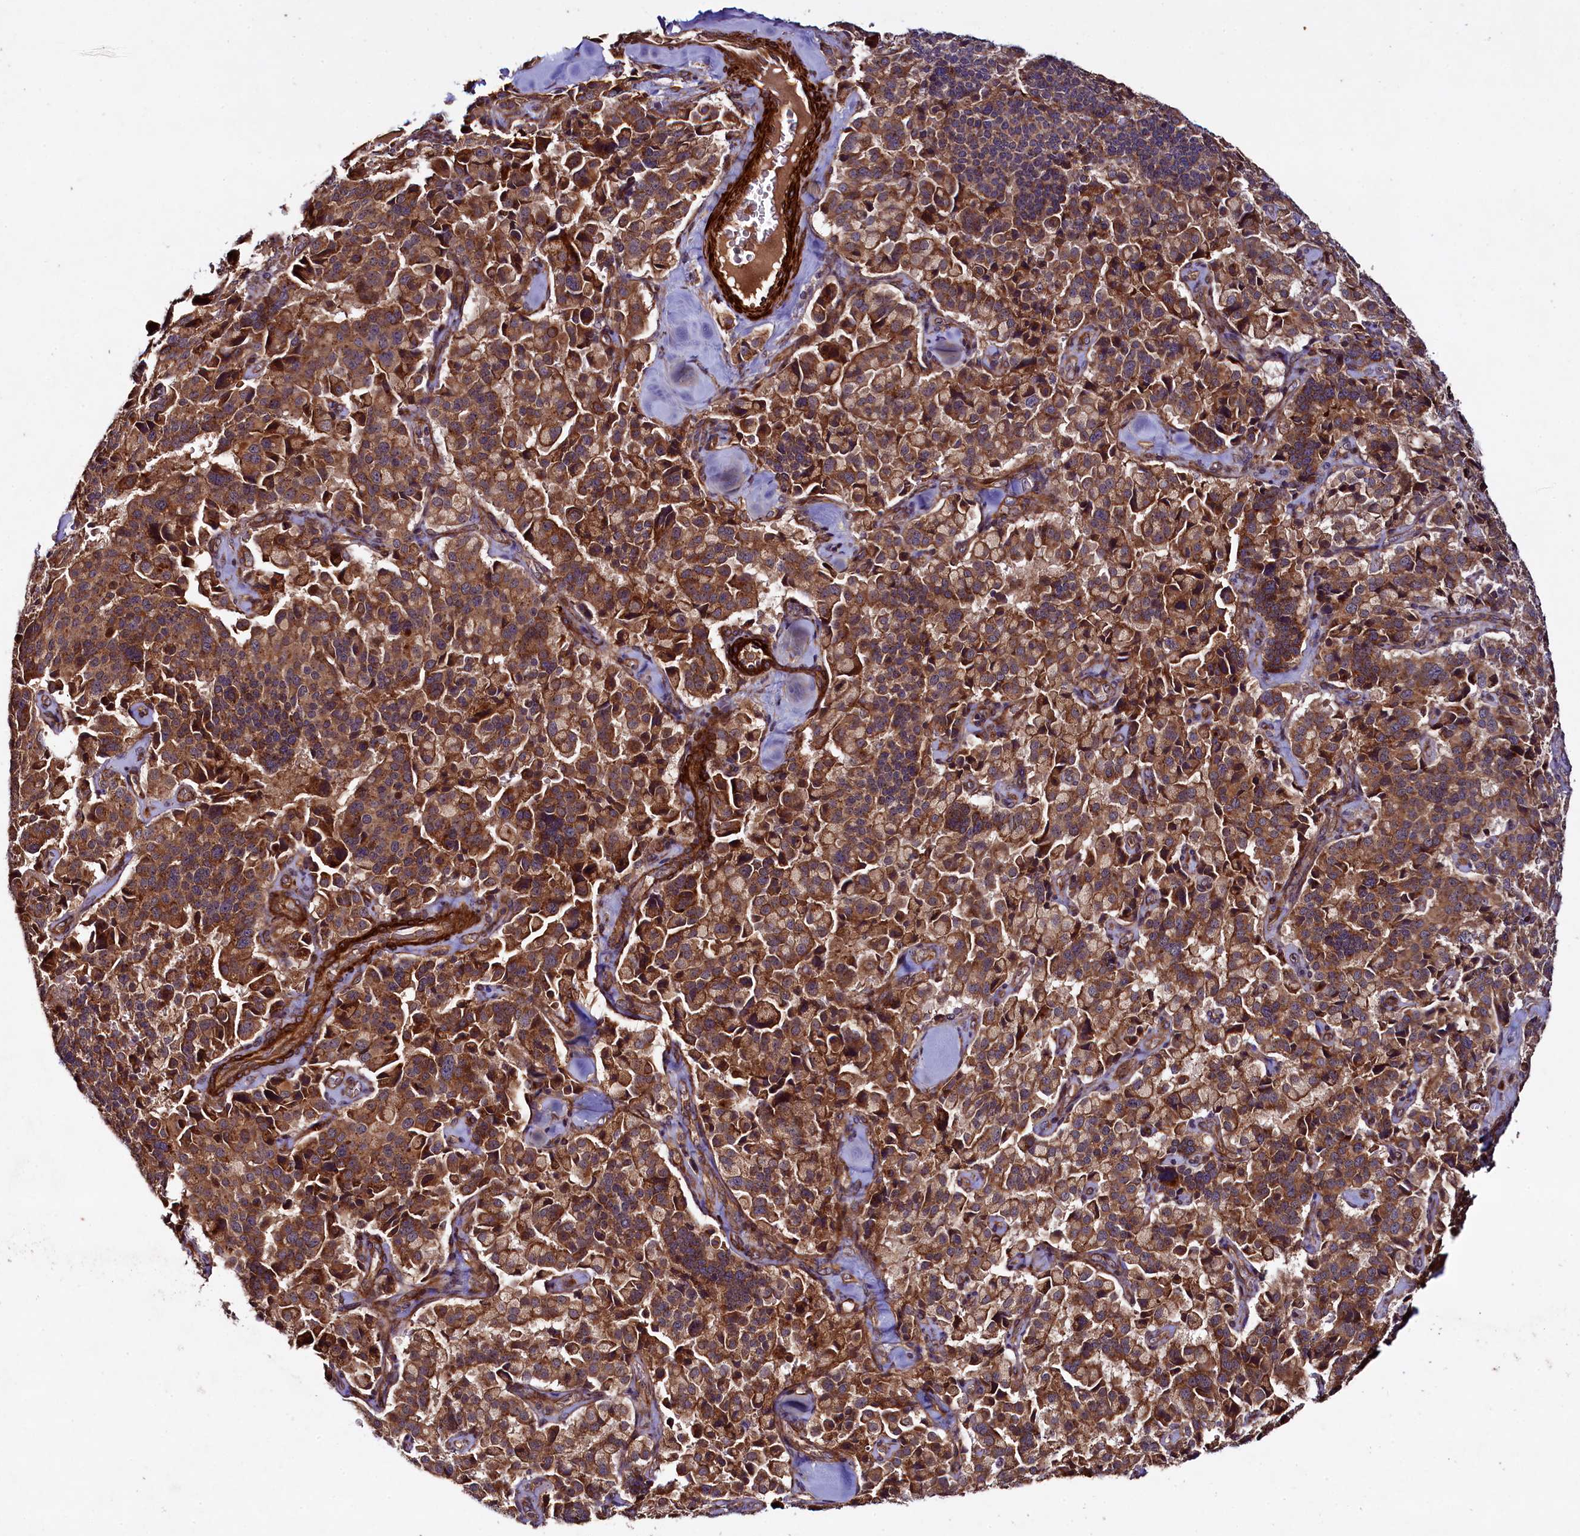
{"staining": {"intensity": "moderate", "quantity": ">75%", "location": "cytoplasmic/membranous"}, "tissue": "pancreatic cancer", "cell_type": "Tumor cells", "image_type": "cancer", "snomed": [{"axis": "morphology", "description": "Adenocarcinoma, NOS"}, {"axis": "topography", "description": "Pancreas"}], "caption": "A medium amount of moderate cytoplasmic/membranous expression is seen in about >75% of tumor cells in pancreatic cancer tissue. The protein of interest is stained brown, and the nuclei are stained in blue (DAB IHC with brightfield microscopy, high magnification).", "gene": "CCDC102A", "patient": {"sex": "male", "age": 65}}